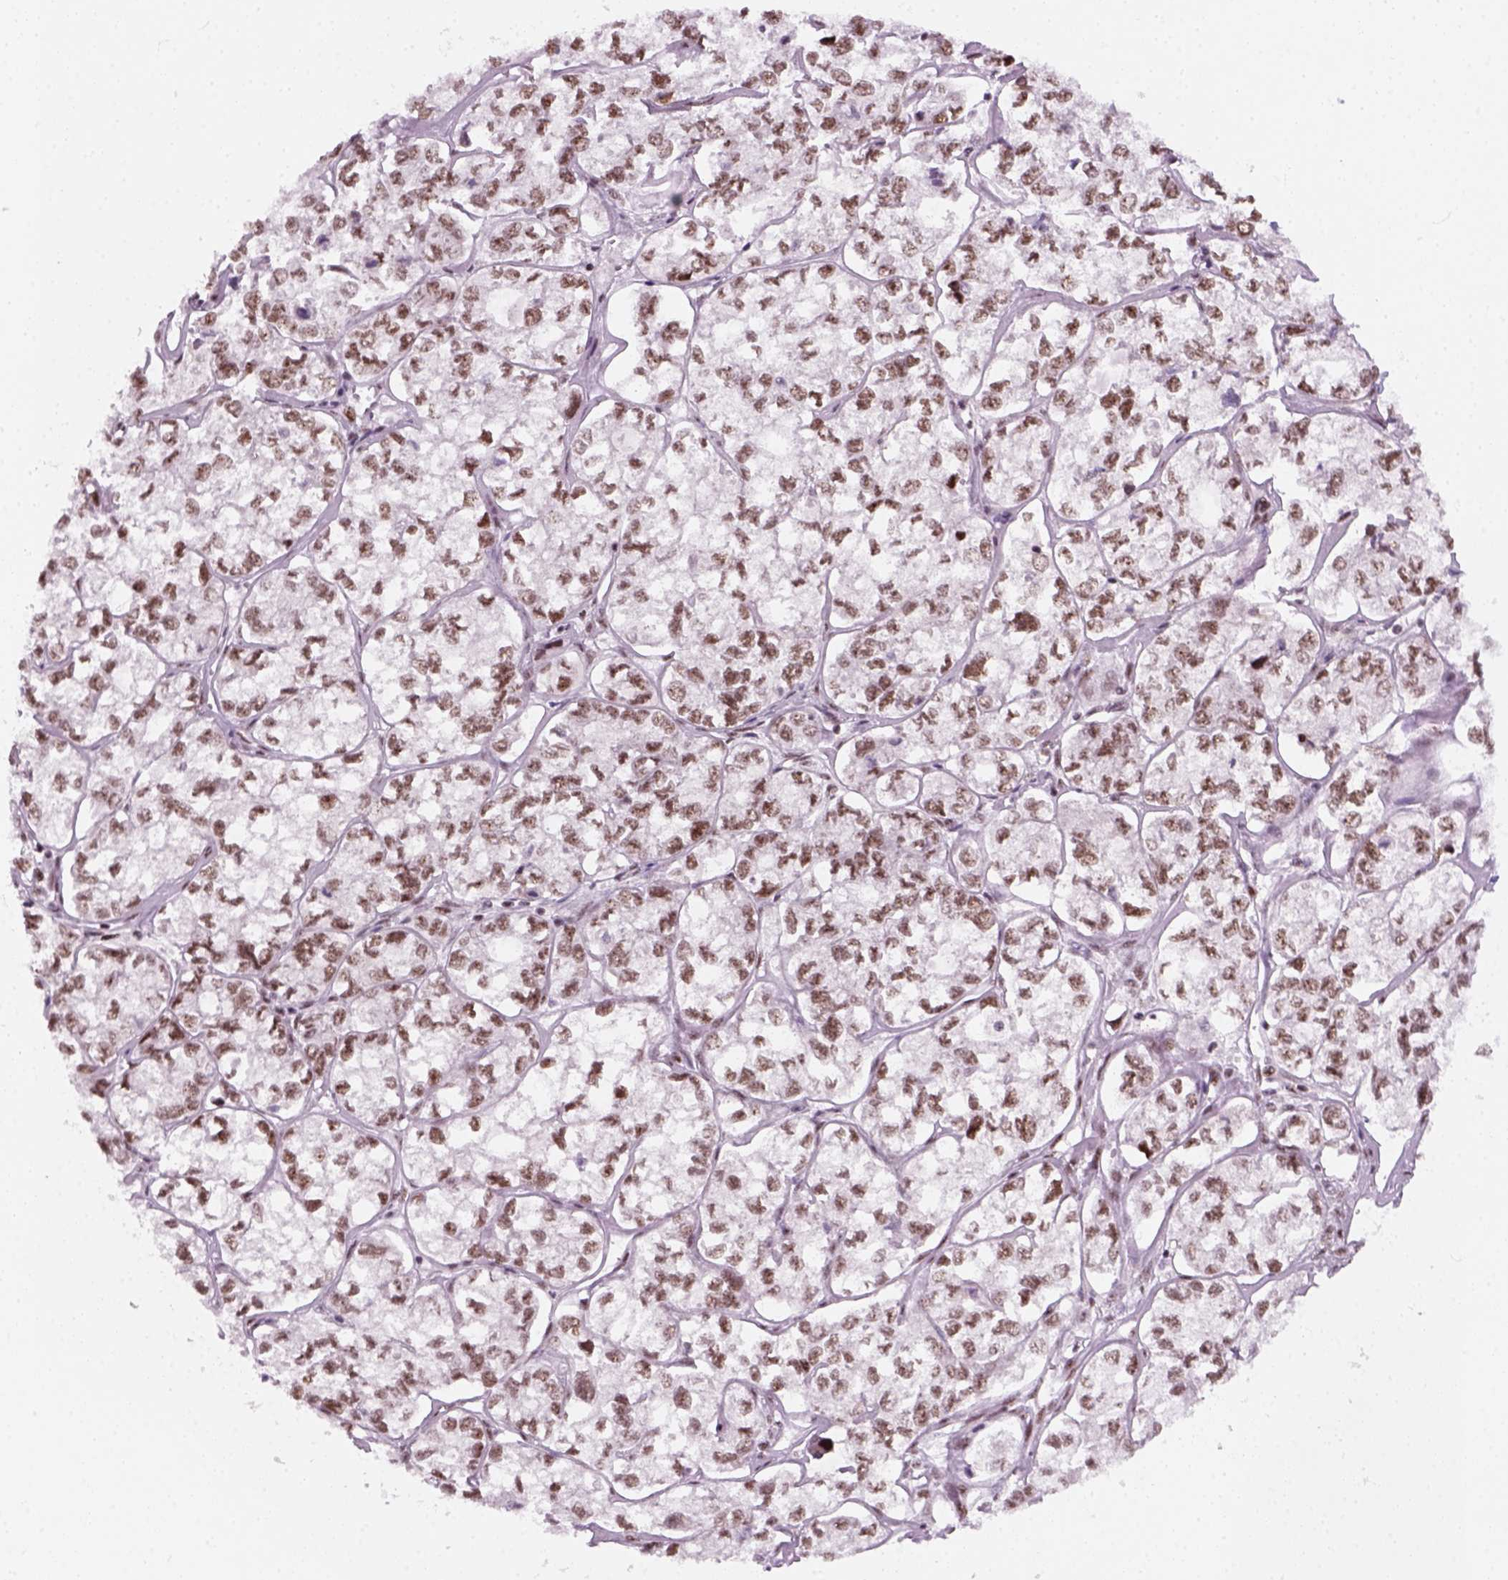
{"staining": {"intensity": "moderate", "quantity": ">75%", "location": "nuclear"}, "tissue": "ovarian cancer", "cell_type": "Tumor cells", "image_type": "cancer", "snomed": [{"axis": "morphology", "description": "Carcinoma, endometroid"}, {"axis": "topography", "description": "Ovary"}], "caption": "DAB immunohistochemical staining of ovarian endometroid carcinoma displays moderate nuclear protein expression in about >75% of tumor cells.", "gene": "GTF2F1", "patient": {"sex": "female", "age": 64}}